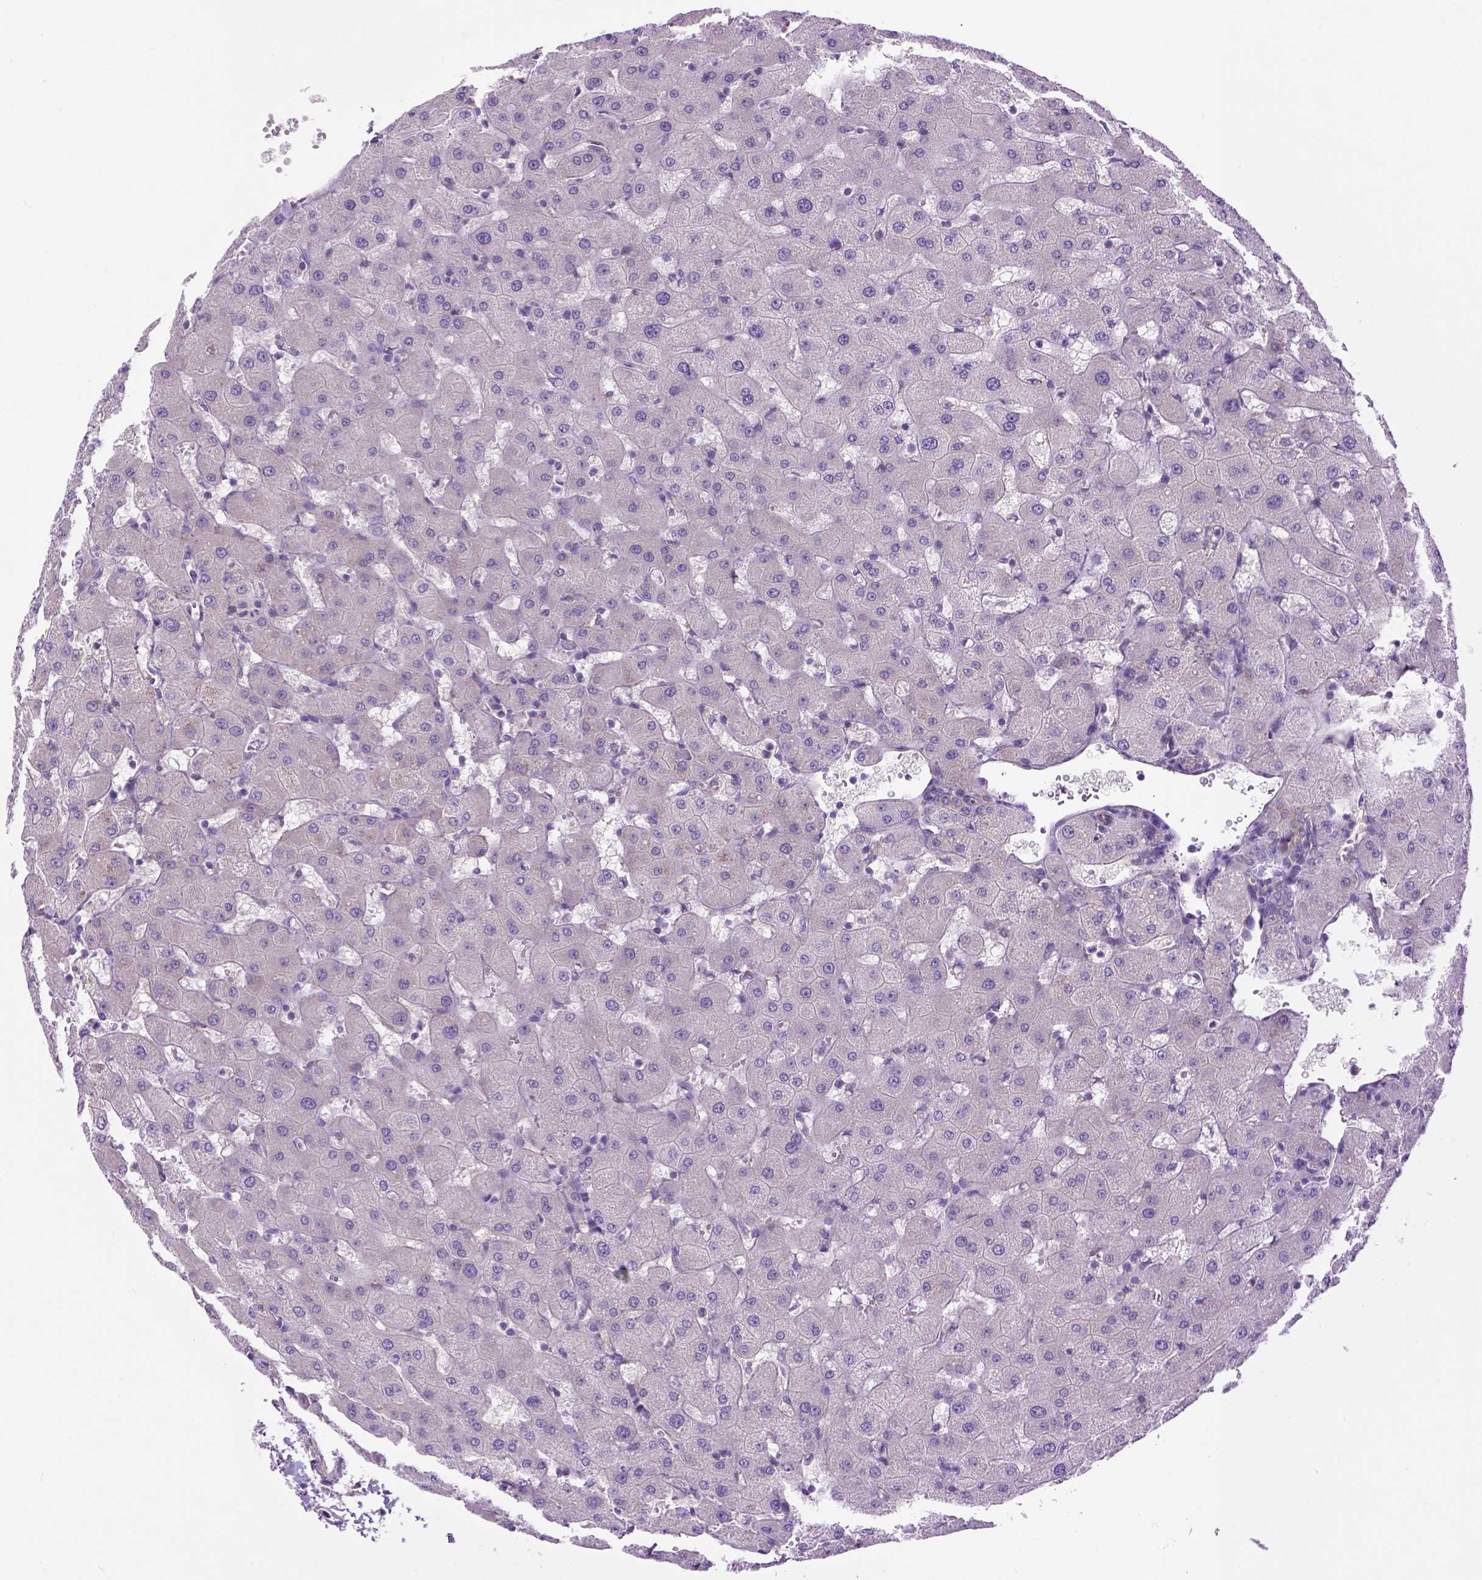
{"staining": {"intensity": "negative", "quantity": "none", "location": "none"}, "tissue": "liver", "cell_type": "Cholangiocytes", "image_type": "normal", "snomed": [{"axis": "morphology", "description": "Normal tissue, NOS"}, {"axis": "topography", "description": "Liver"}], "caption": "DAB immunohistochemical staining of benign liver shows no significant expression in cholangiocytes. (Stains: DAB (3,3'-diaminobenzidine) immunohistochemistry with hematoxylin counter stain, Microscopy: brightfield microscopy at high magnification).", "gene": "CASKIN2", "patient": {"sex": "female", "age": 63}}